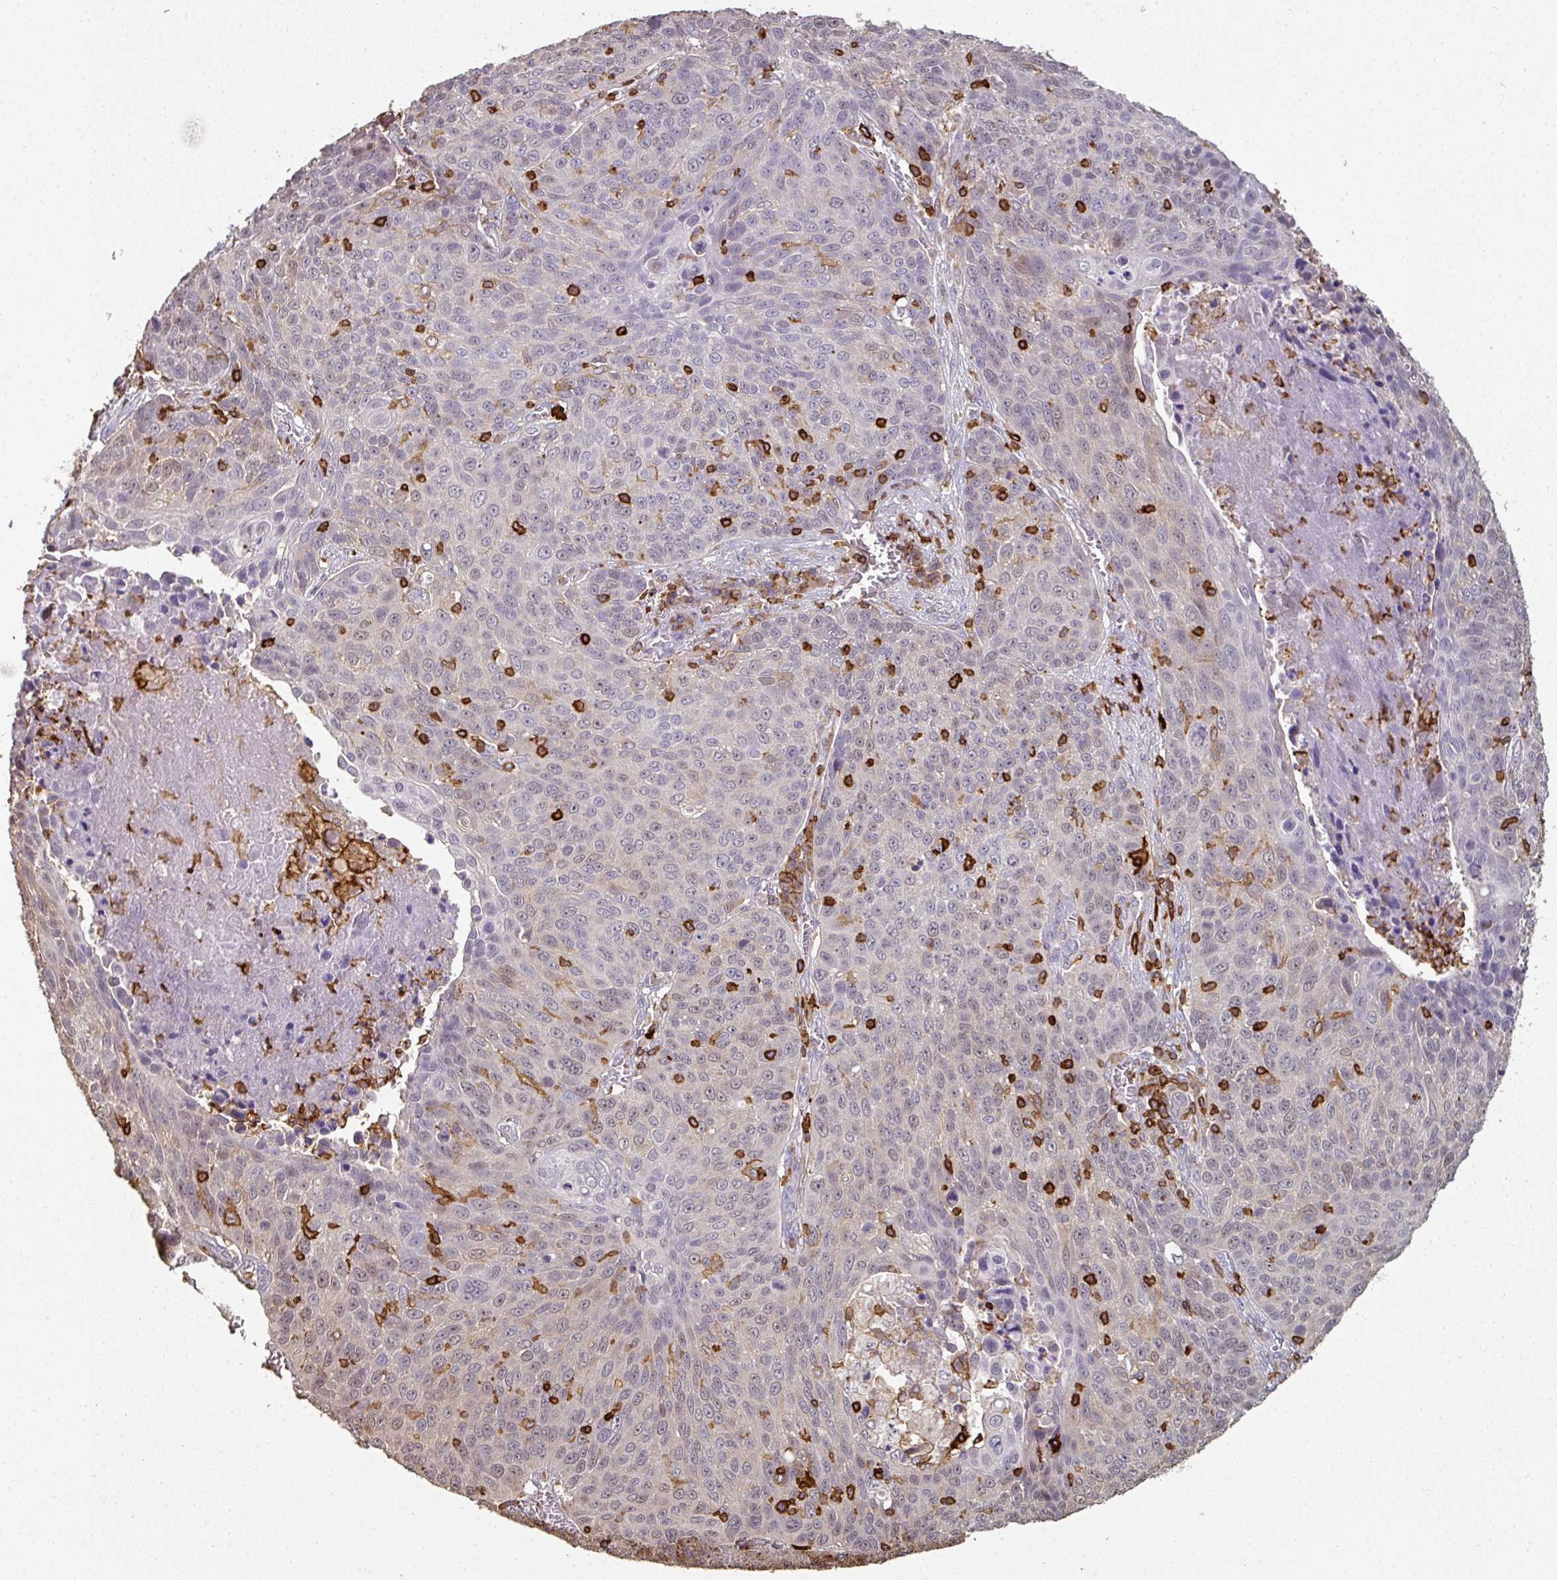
{"staining": {"intensity": "weak", "quantity": "<25%", "location": "cytoplasmic/membranous"}, "tissue": "lung cancer", "cell_type": "Tumor cells", "image_type": "cancer", "snomed": [{"axis": "morphology", "description": "Squamous cell carcinoma, NOS"}, {"axis": "topography", "description": "Lung"}], "caption": "IHC micrograph of neoplastic tissue: lung cancer (squamous cell carcinoma) stained with DAB (3,3'-diaminobenzidine) shows no significant protein positivity in tumor cells.", "gene": "OLFML2B", "patient": {"sex": "male", "age": 78}}